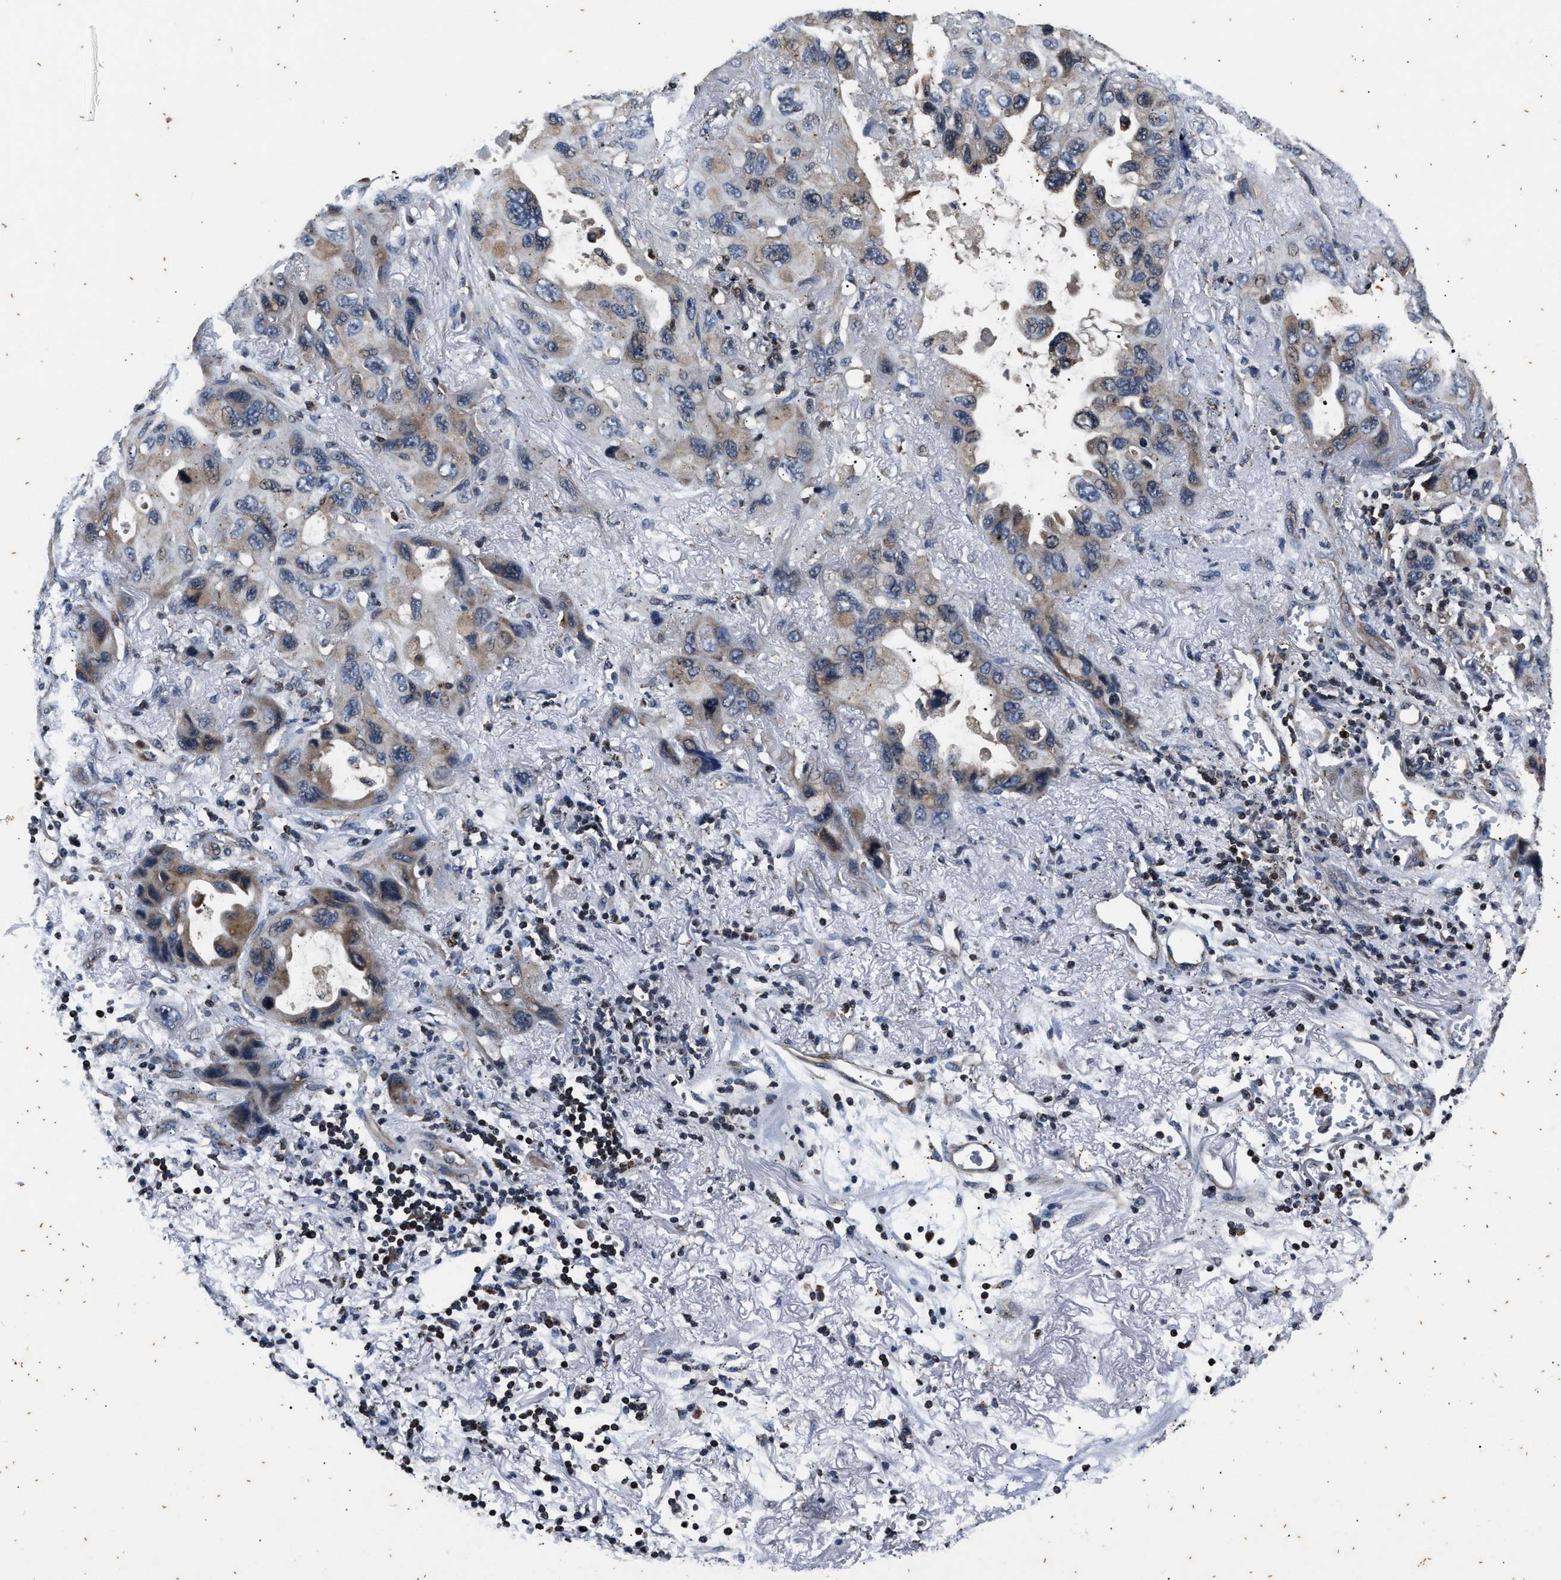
{"staining": {"intensity": "weak", "quantity": "<25%", "location": "cytoplasmic/membranous"}, "tissue": "lung cancer", "cell_type": "Tumor cells", "image_type": "cancer", "snomed": [{"axis": "morphology", "description": "Squamous cell carcinoma, NOS"}, {"axis": "topography", "description": "Lung"}], "caption": "The photomicrograph displays no significant expression in tumor cells of lung squamous cell carcinoma. Brightfield microscopy of IHC stained with DAB (3,3'-diaminobenzidine) (brown) and hematoxylin (blue), captured at high magnification.", "gene": "PTPN7", "patient": {"sex": "female", "age": 73}}